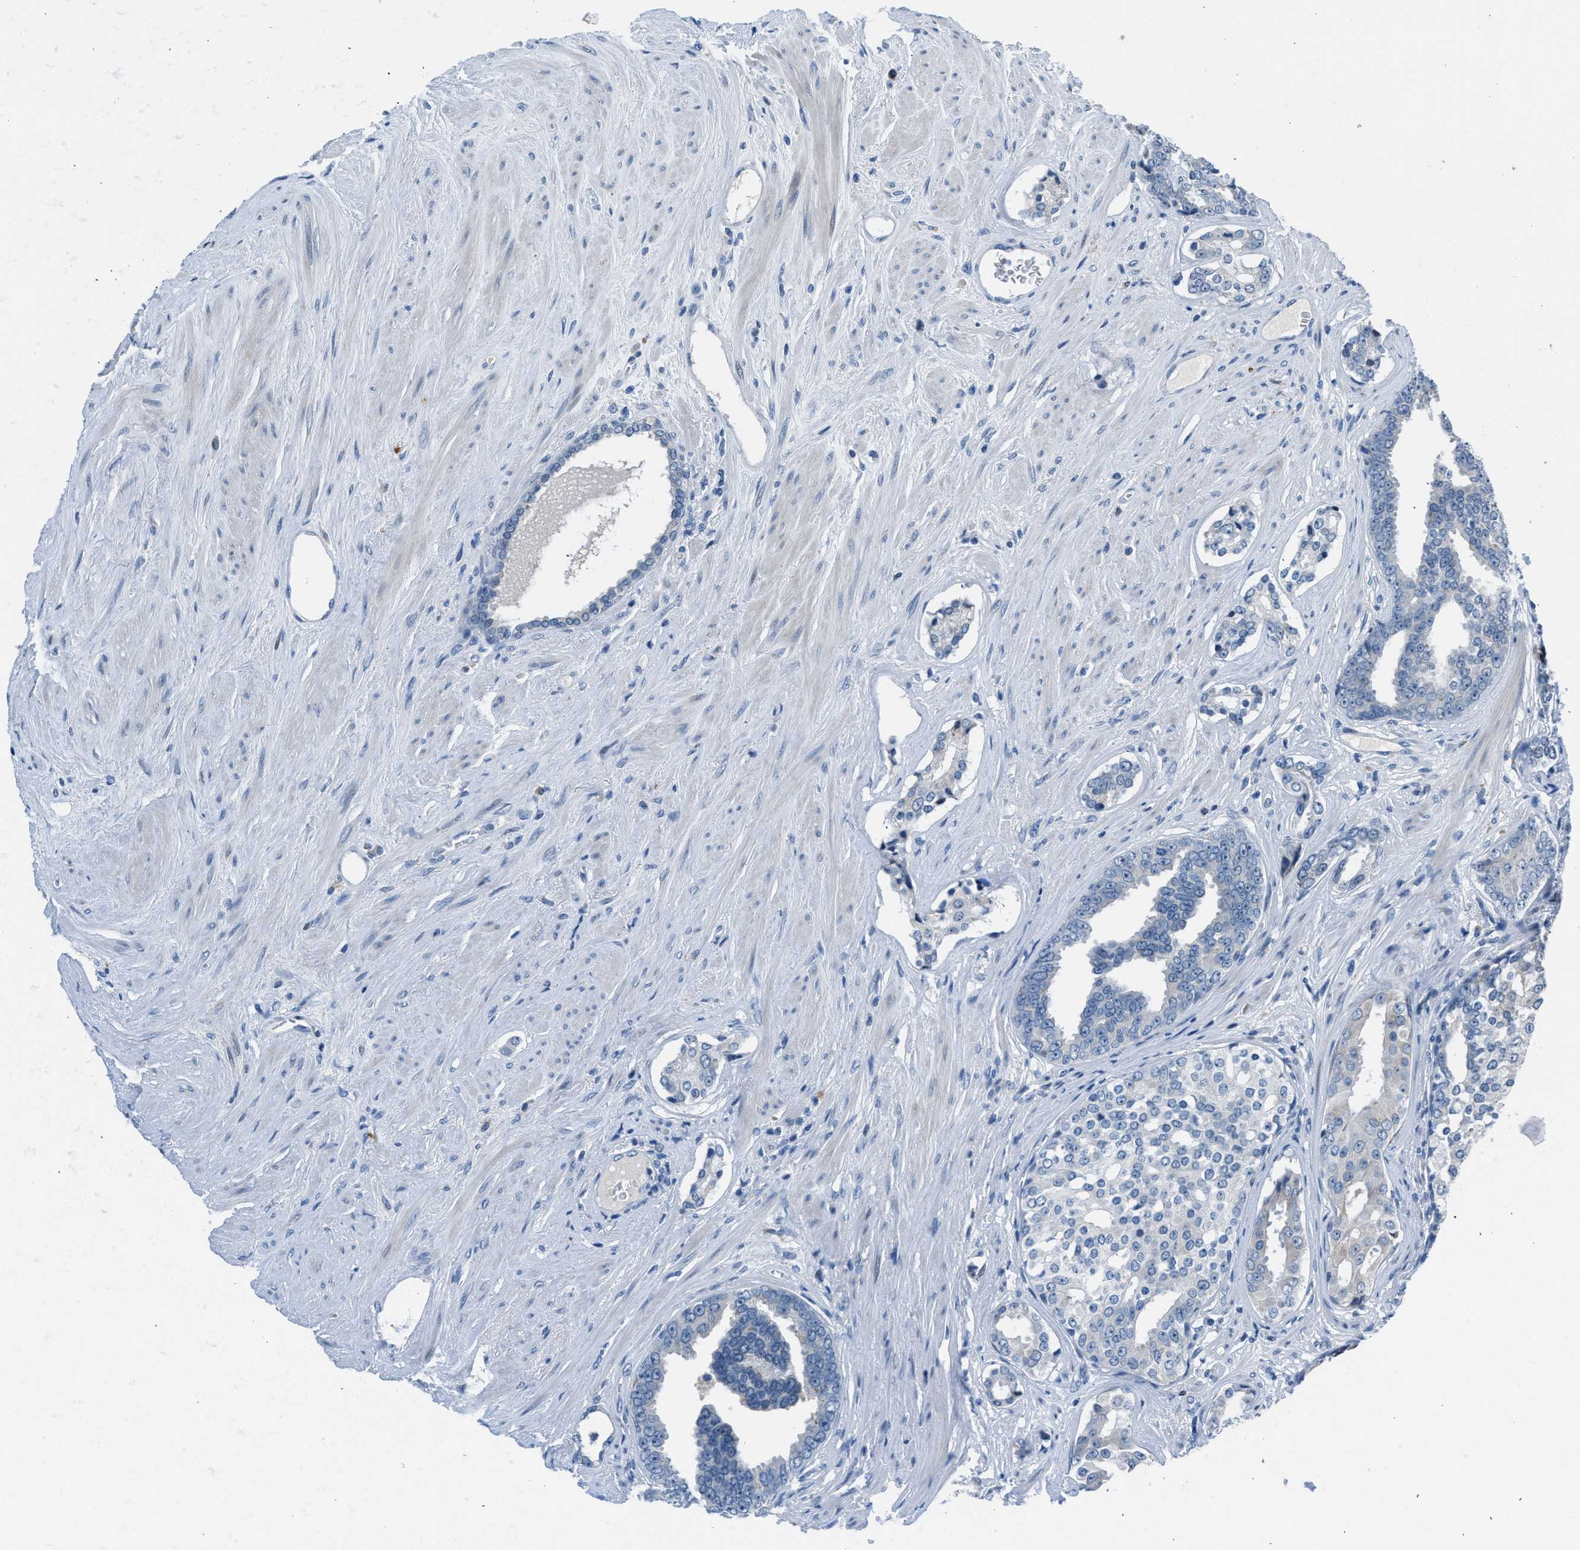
{"staining": {"intensity": "negative", "quantity": "none", "location": "none"}, "tissue": "prostate cancer", "cell_type": "Tumor cells", "image_type": "cancer", "snomed": [{"axis": "morphology", "description": "Adenocarcinoma, High grade"}, {"axis": "topography", "description": "Prostate"}], "caption": "An immunohistochemistry (IHC) photomicrograph of prostate cancer is shown. There is no staining in tumor cells of prostate cancer.", "gene": "RNF41", "patient": {"sex": "male", "age": 71}}